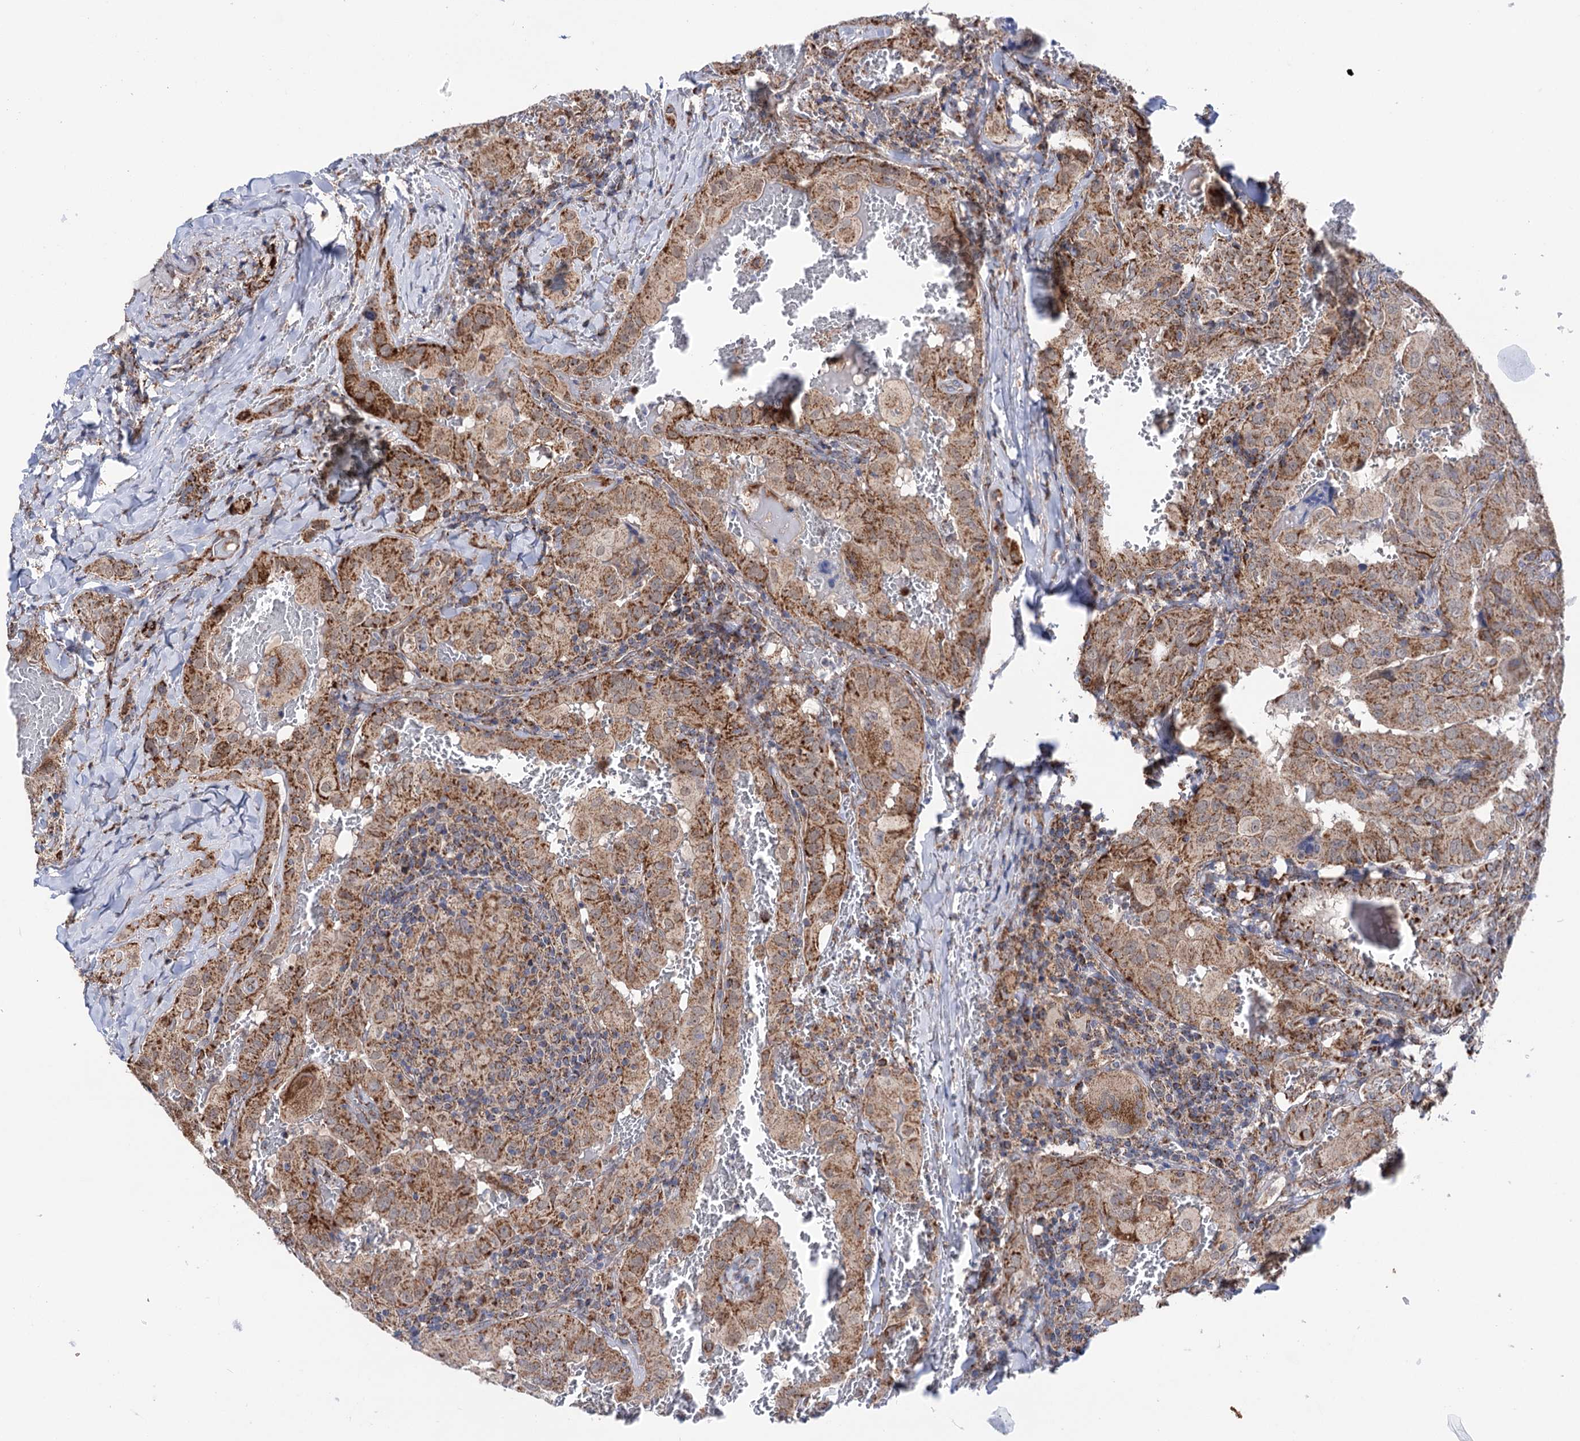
{"staining": {"intensity": "strong", "quantity": ">75%", "location": "cytoplasmic/membranous"}, "tissue": "thyroid cancer", "cell_type": "Tumor cells", "image_type": "cancer", "snomed": [{"axis": "morphology", "description": "Papillary adenocarcinoma, NOS"}, {"axis": "topography", "description": "Thyroid gland"}], "caption": "Immunohistochemistry histopathology image of neoplastic tissue: thyroid cancer (papillary adenocarcinoma) stained using immunohistochemistry exhibits high levels of strong protein expression localized specifically in the cytoplasmic/membranous of tumor cells, appearing as a cytoplasmic/membranous brown color.", "gene": "SUCLA2", "patient": {"sex": "female", "age": 72}}